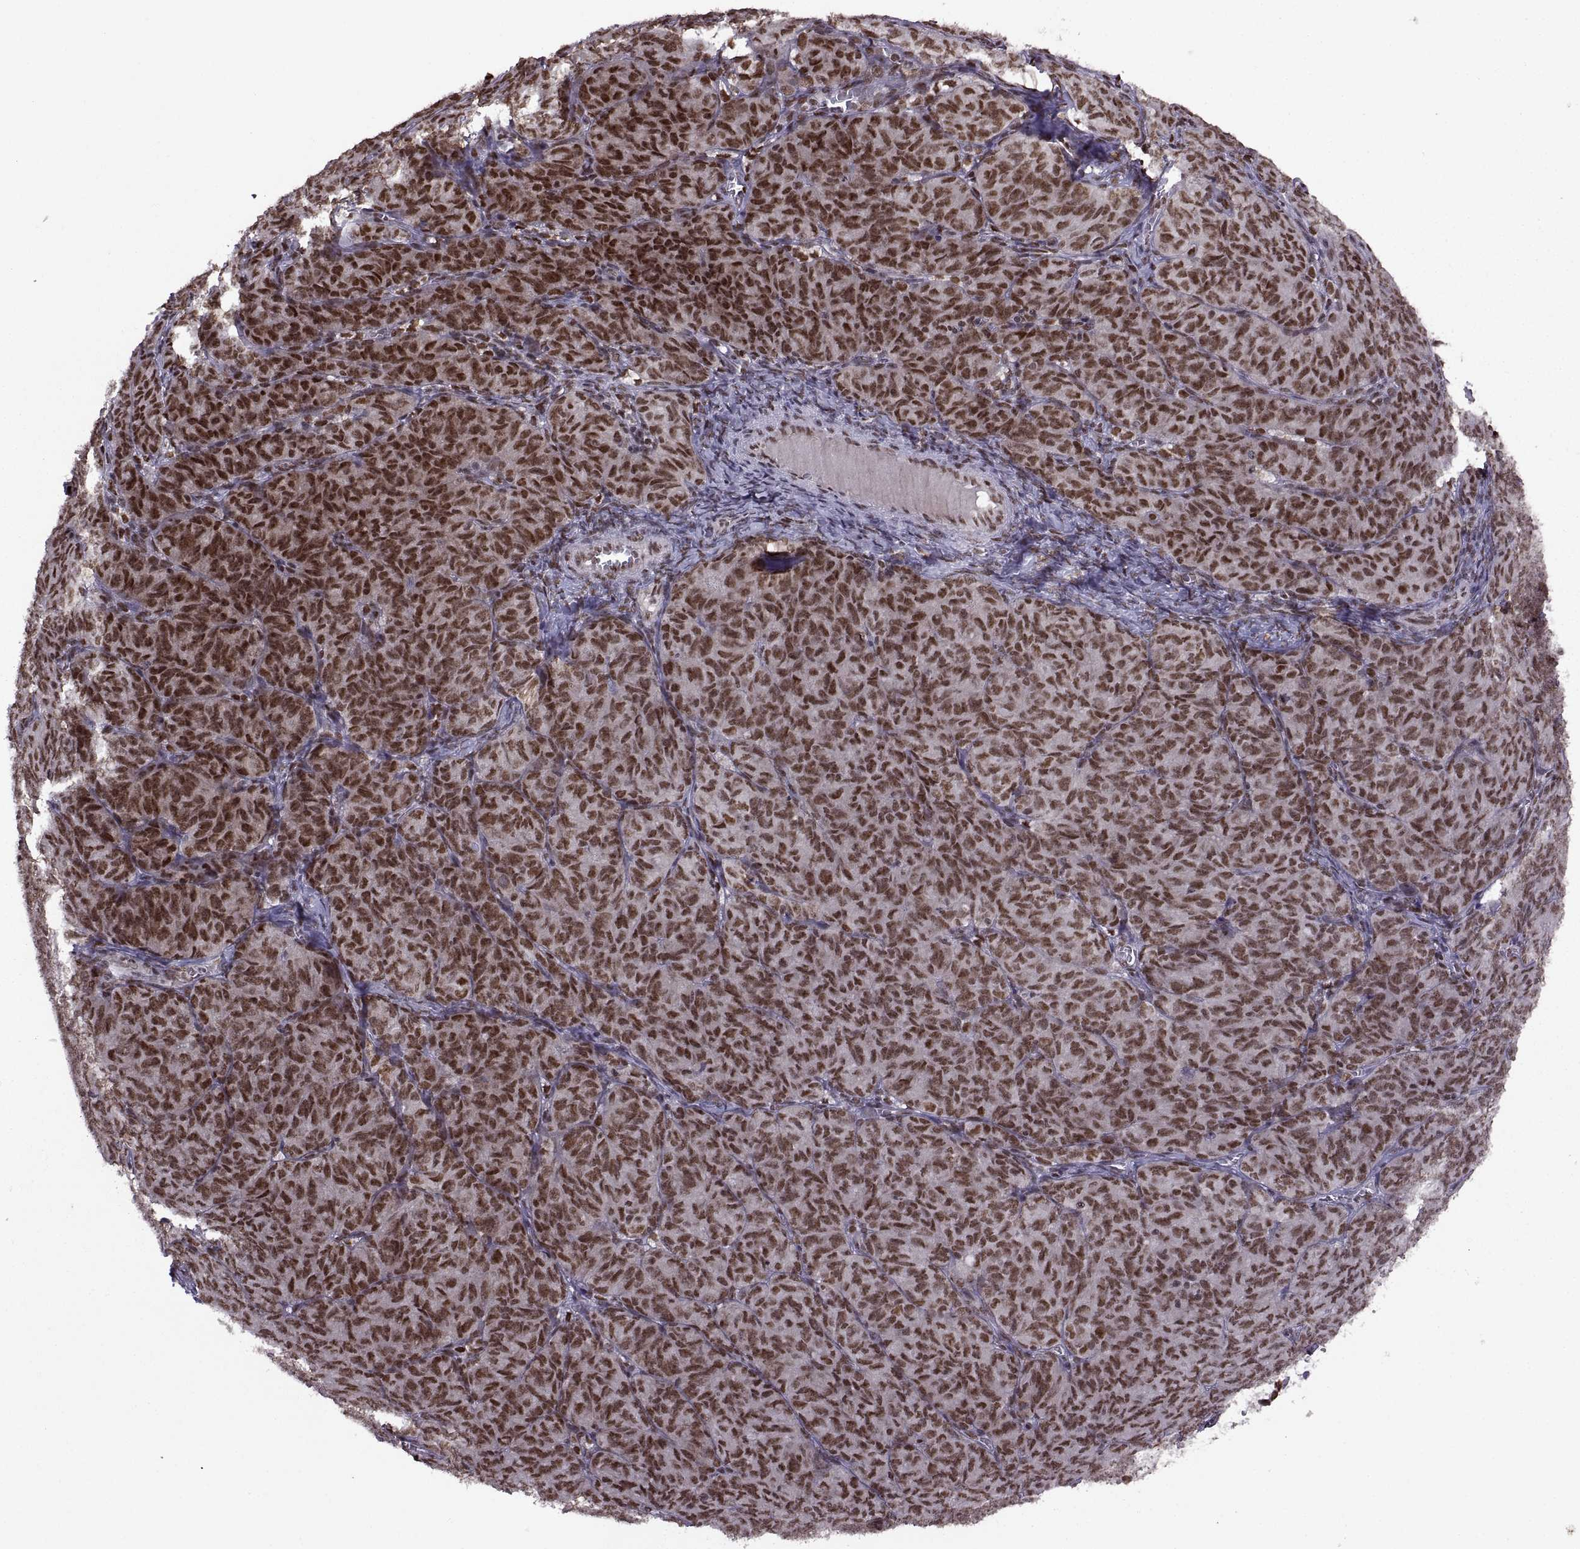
{"staining": {"intensity": "strong", "quantity": ">75%", "location": "nuclear"}, "tissue": "ovarian cancer", "cell_type": "Tumor cells", "image_type": "cancer", "snomed": [{"axis": "morphology", "description": "Carcinoma, endometroid"}, {"axis": "topography", "description": "Ovary"}], "caption": "An immunohistochemistry photomicrograph of neoplastic tissue is shown. Protein staining in brown labels strong nuclear positivity in ovarian cancer (endometroid carcinoma) within tumor cells. The staining is performed using DAB (3,3'-diaminobenzidine) brown chromogen to label protein expression. The nuclei are counter-stained blue using hematoxylin.", "gene": "MT1E", "patient": {"sex": "female", "age": 80}}